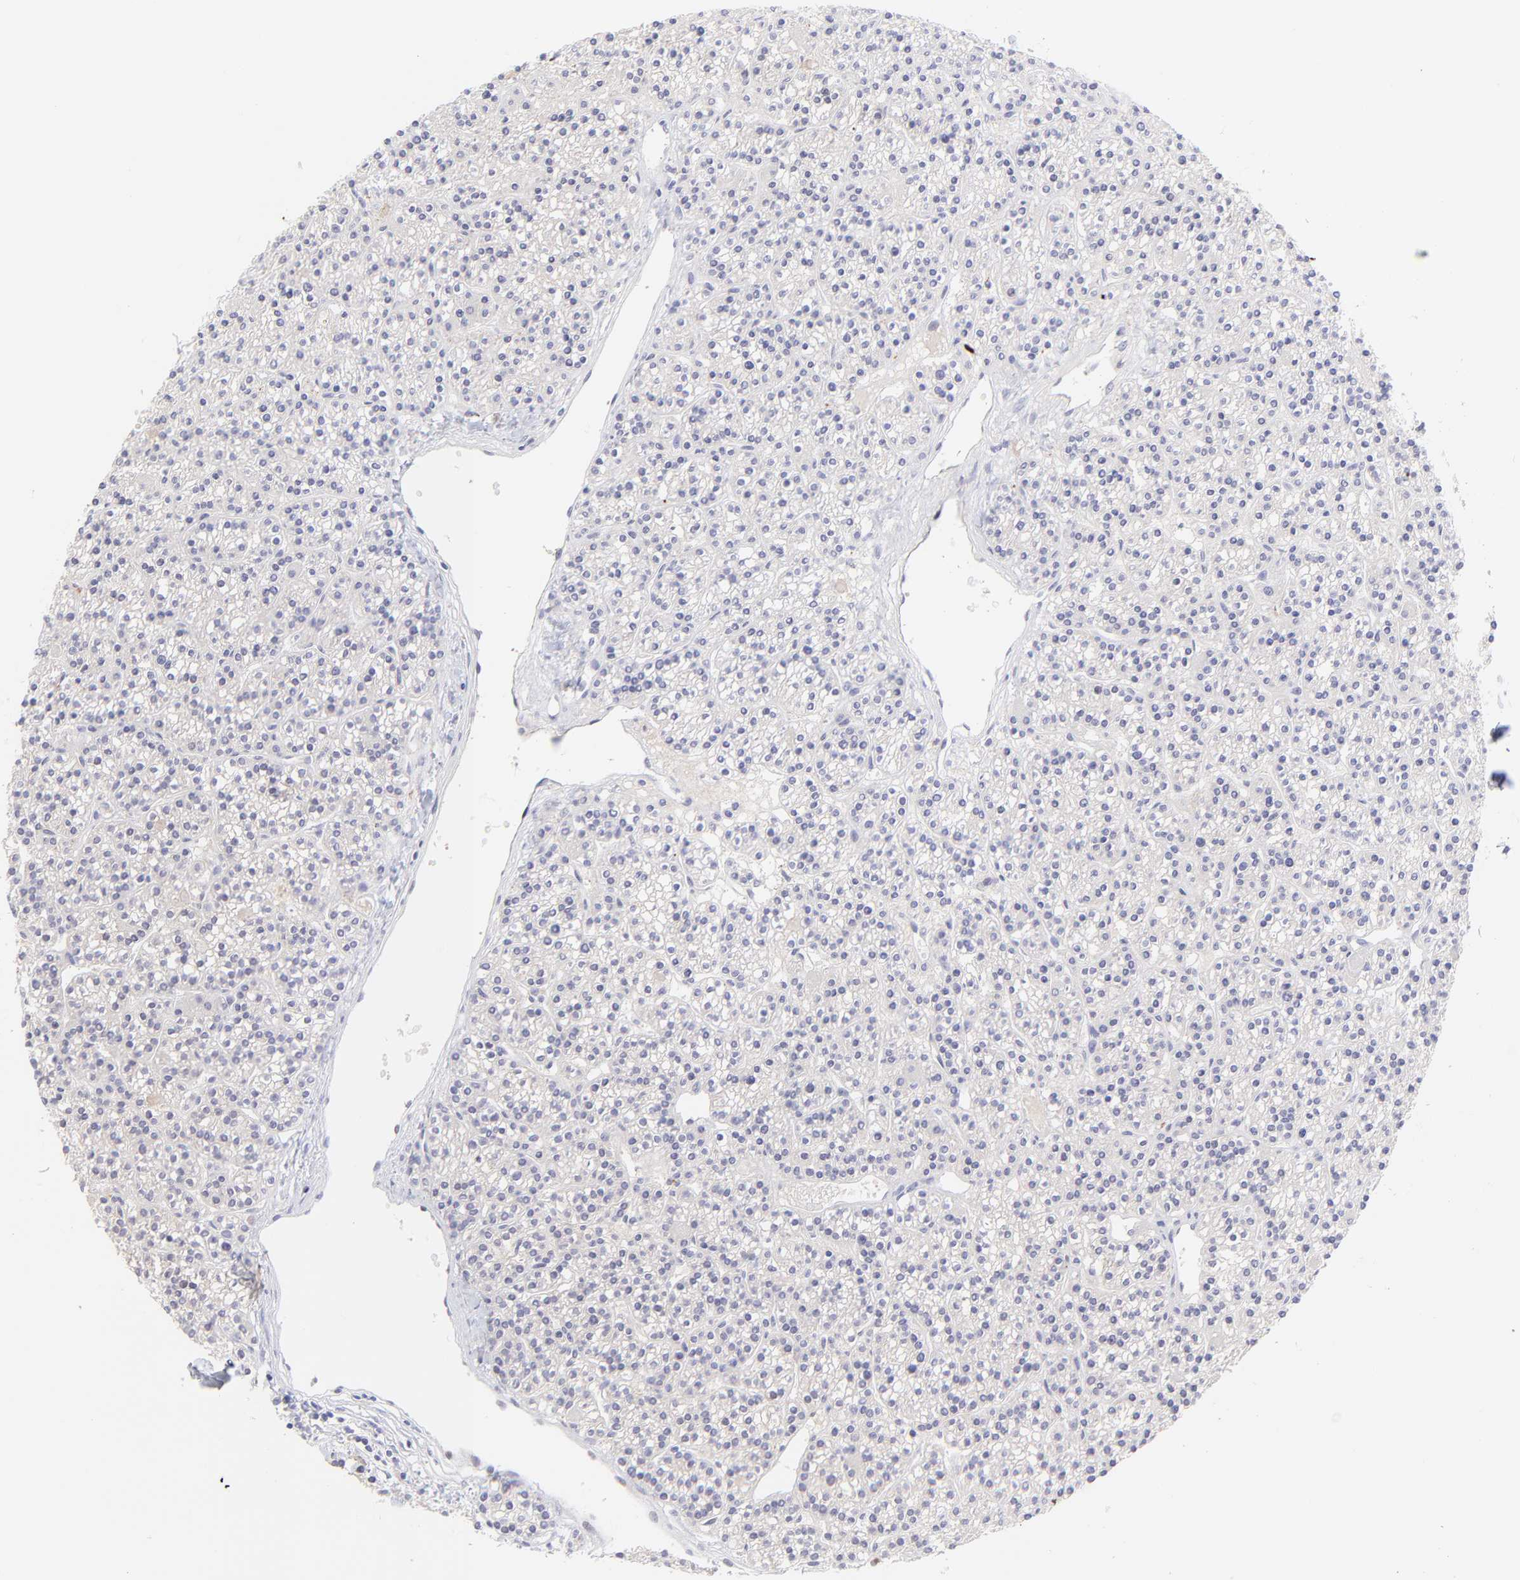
{"staining": {"intensity": "negative", "quantity": "none", "location": "none"}, "tissue": "parathyroid gland", "cell_type": "Glandular cells", "image_type": "normal", "snomed": [{"axis": "morphology", "description": "Normal tissue, NOS"}, {"axis": "topography", "description": "Parathyroid gland"}], "caption": "IHC of benign human parathyroid gland displays no positivity in glandular cells. Nuclei are stained in blue.", "gene": "HYAL1", "patient": {"sex": "female", "age": 50}}